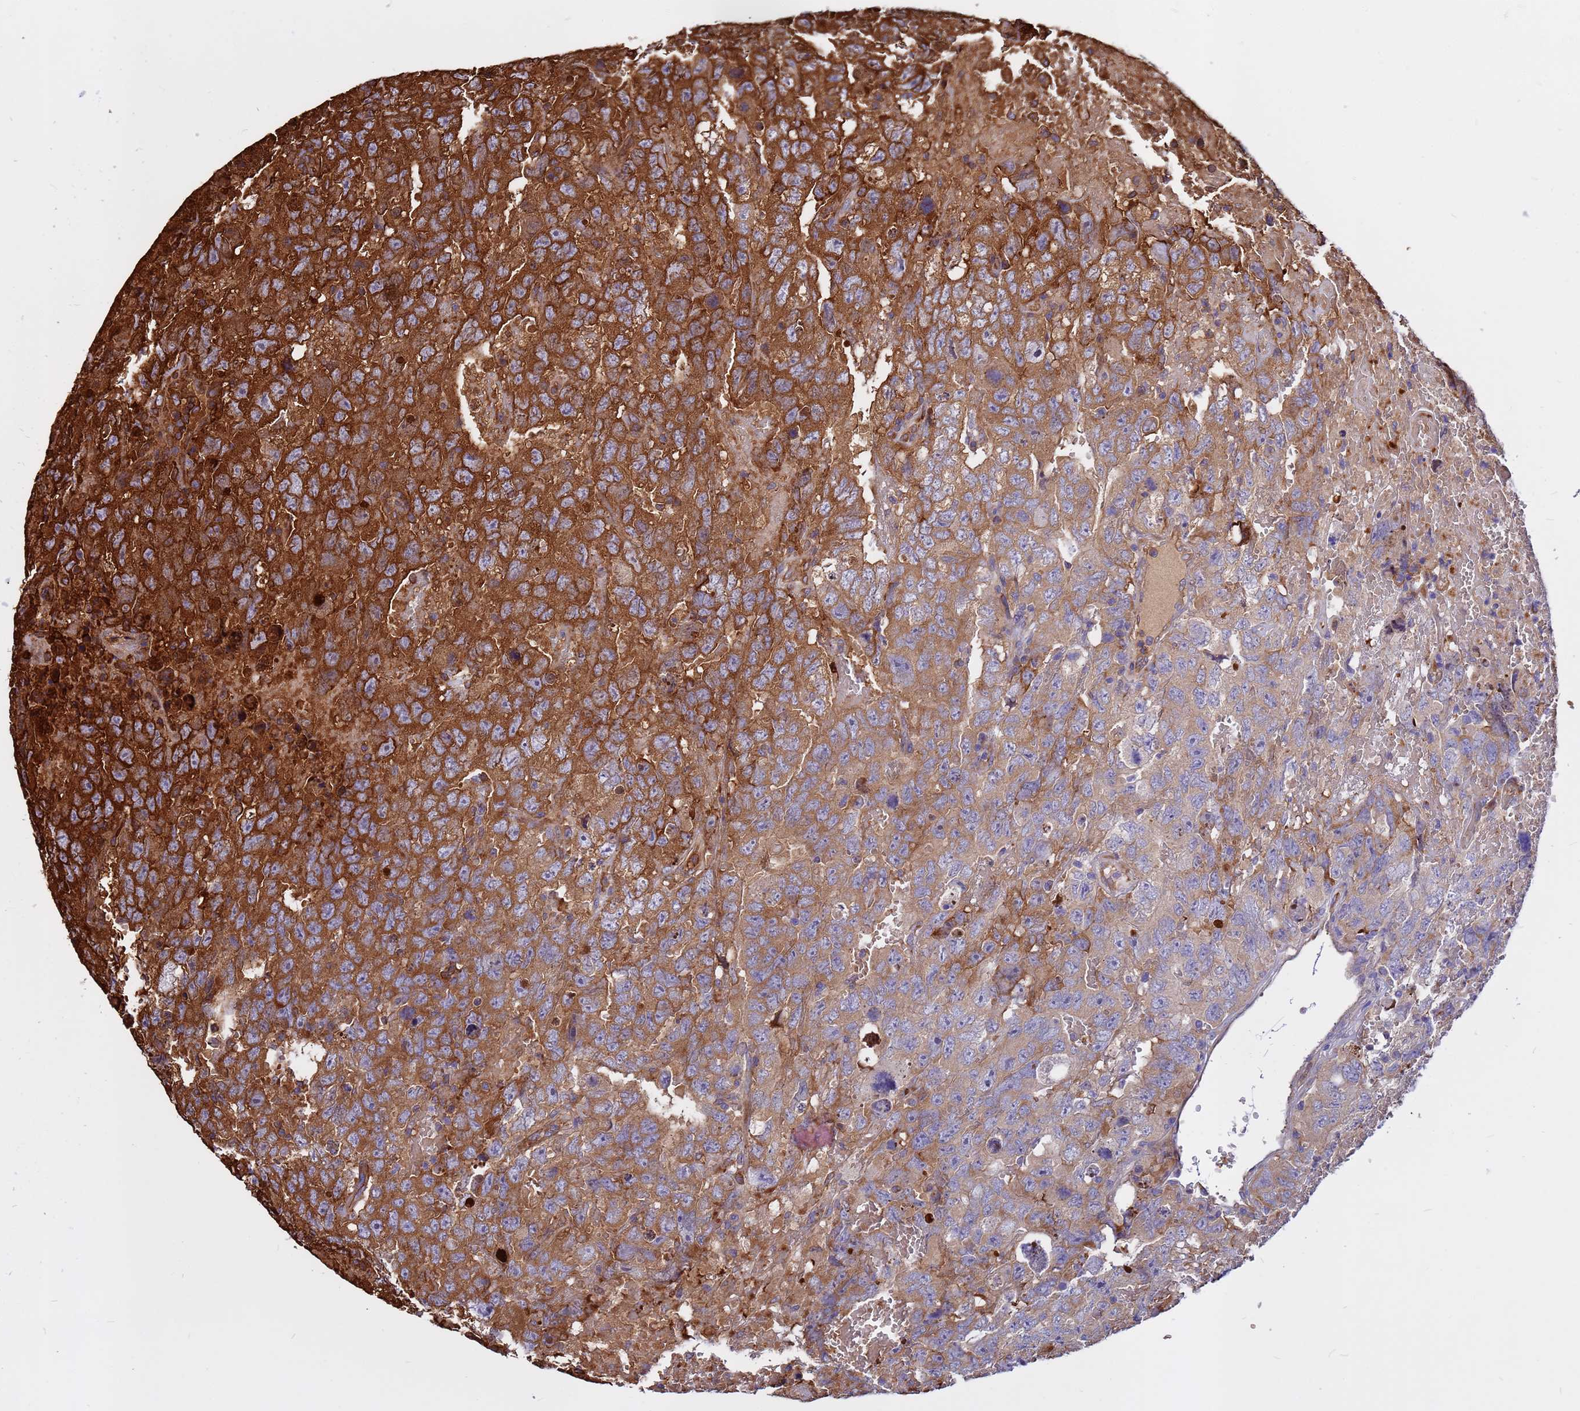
{"staining": {"intensity": "strong", "quantity": "25%-75%", "location": "cytoplasmic/membranous"}, "tissue": "testis cancer", "cell_type": "Tumor cells", "image_type": "cancer", "snomed": [{"axis": "morphology", "description": "Carcinoma, Embryonal, NOS"}, {"axis": "topography", "description": "Testis"}], "caption": "Brown immunohistochemical staining in embryonal carcinoma (testis) reveals strong cytoplasmic/membranous positivity in about 25%-75% of tumor cells. (DAB IHC with brightfield microscopy, high magnification).", "gene": "ZNF669", "patient": {"sex": "male", "age": 45}}